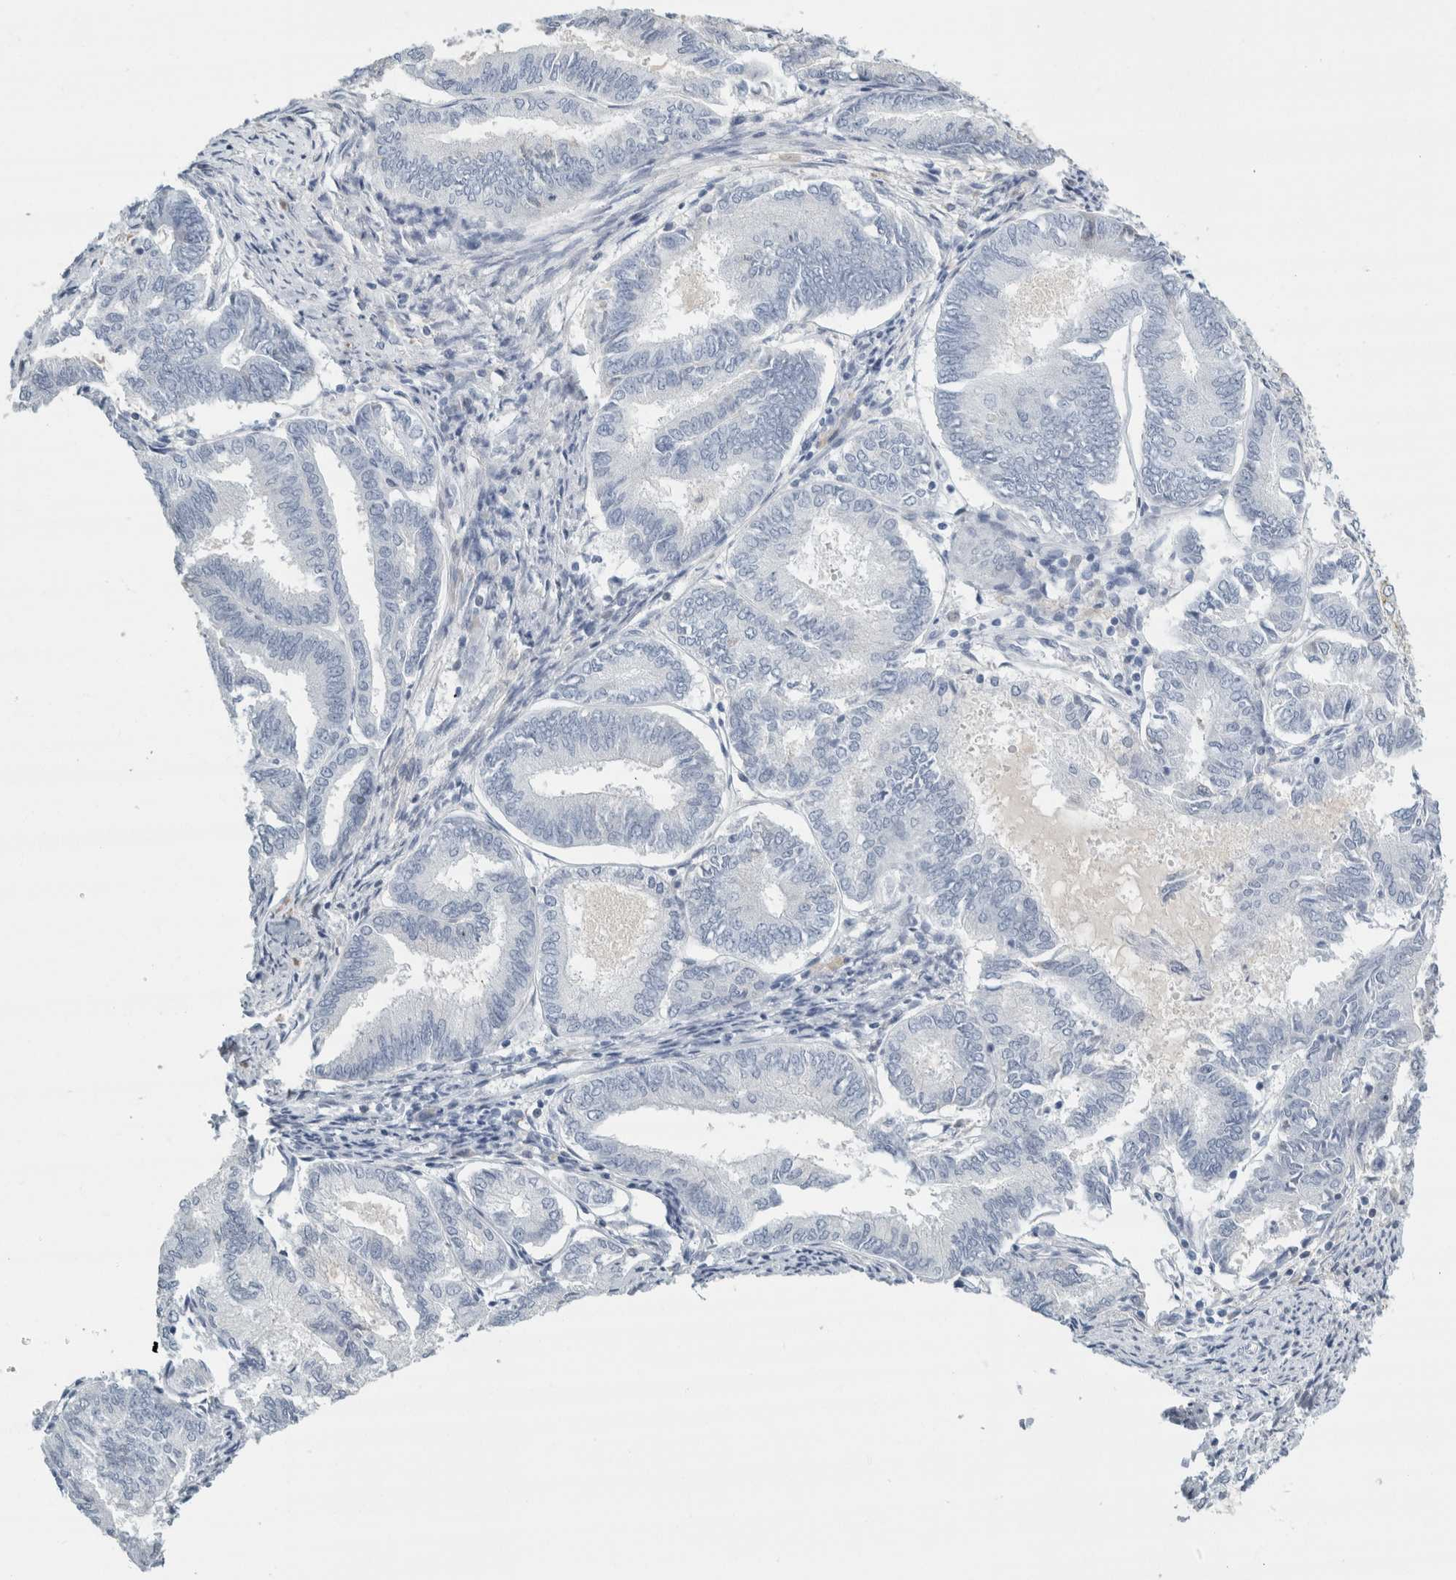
{"staining": {"intensity": "negative", "quantity": "none", "location": "none"}, "tissue": "endometrial cancer", "cell_type": "Tumor cells", "image_type": "cancer", "snomed": [{"axis": "morphology", "description": "Adenocarcinoma, NOS"}, {"axis": "topography", "description": "Endometrium"}], "caption": "This is an immunohistochemistry (IHC) photomicrograph of endometrial adenocarcinoma. There is no expression in tumor cells.", "gene": "TSPAN8", "patient": {"sex": "female", "age": 86}}